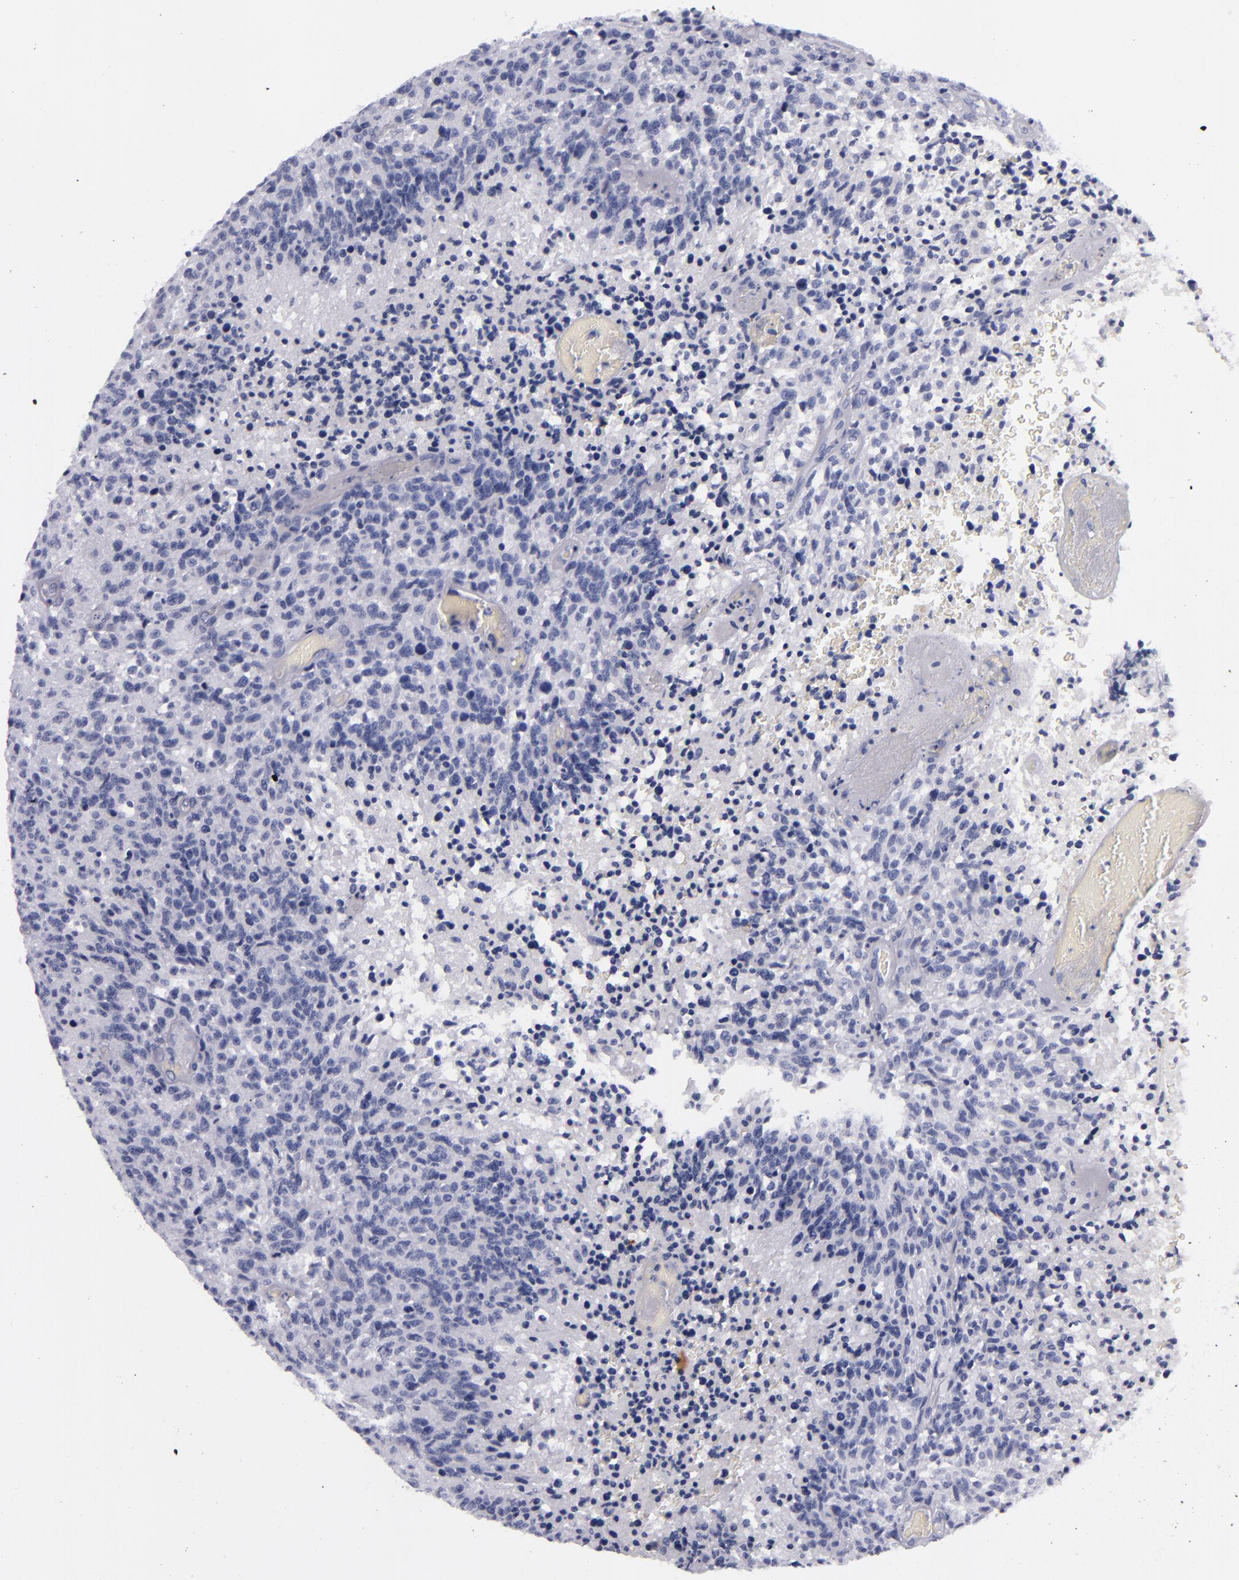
{"staining": {"intensity": "negative", "quantity": "none", "location": "none"}, "tissue": "glioma", "cell_type": "Tumor cells", "image_type": "cancer", "snomed": [{"axis": "morphology", "description": "Glioma, malignant, High grade"}, {"axis": "topography", "description": "Brain"}], "caption": "Tumor cells are negative for brown protein staining in malignant glioma (high-grade).", "gene": "CD38", "patient": {"sex": "male", "age": 36}}